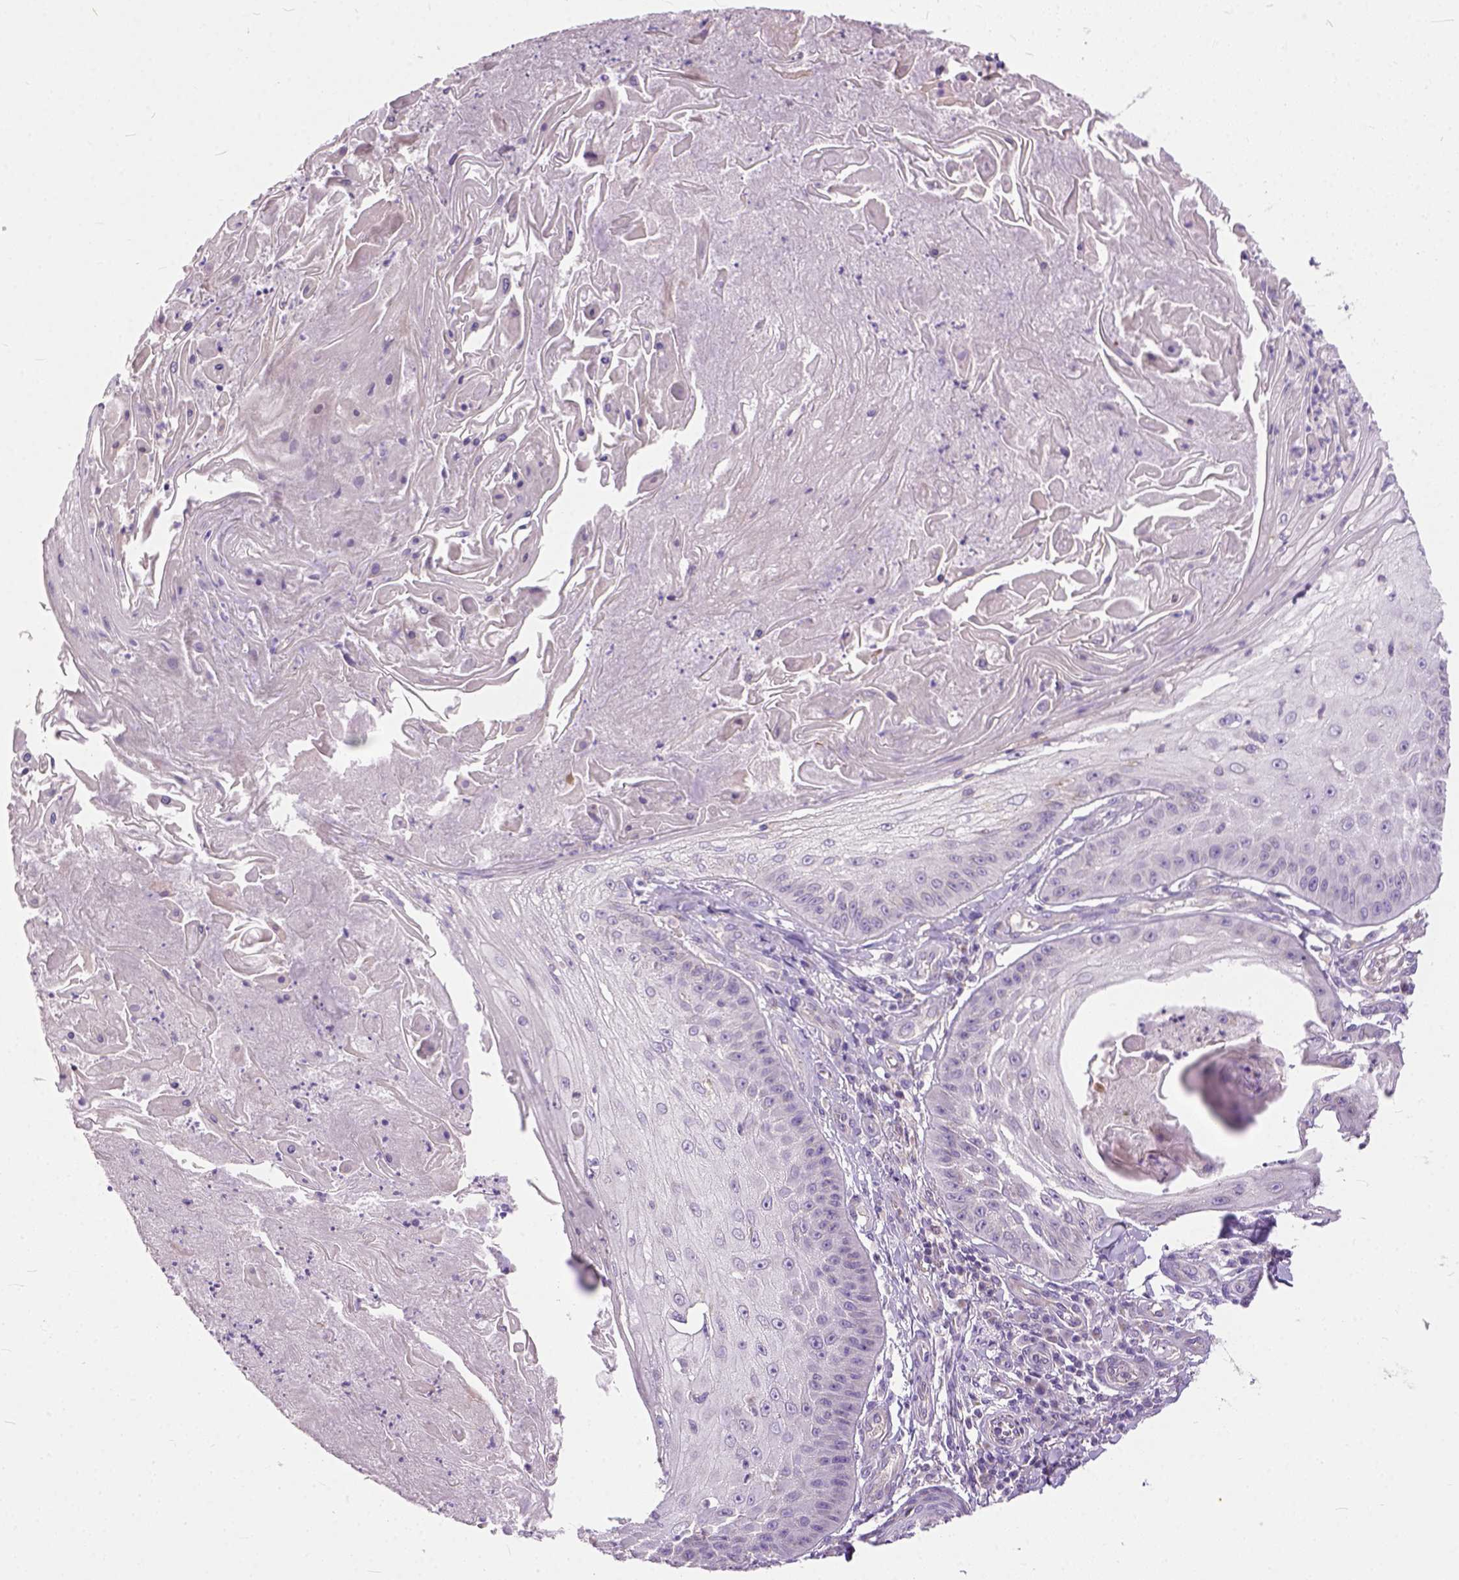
{"staining": {"intensity": "negative", "quantity": "none", "location": "none"}, "tissue": "skin cancer", "cell_type": "Tumor cells", "image_type": "cancer", "snomed": [{"axis": "morphology", "description": "Squamous cell carcinoma, NOS"}, {"axis": "topography", "description": "Skin"}], "caption": "Immunohistochemistry (IHC) of human skin cancer (squamous cell carcinoma) displays no expression in tumor cells.", "gene": "BANF2", "patient": {"sex": "male", "age": 70}}